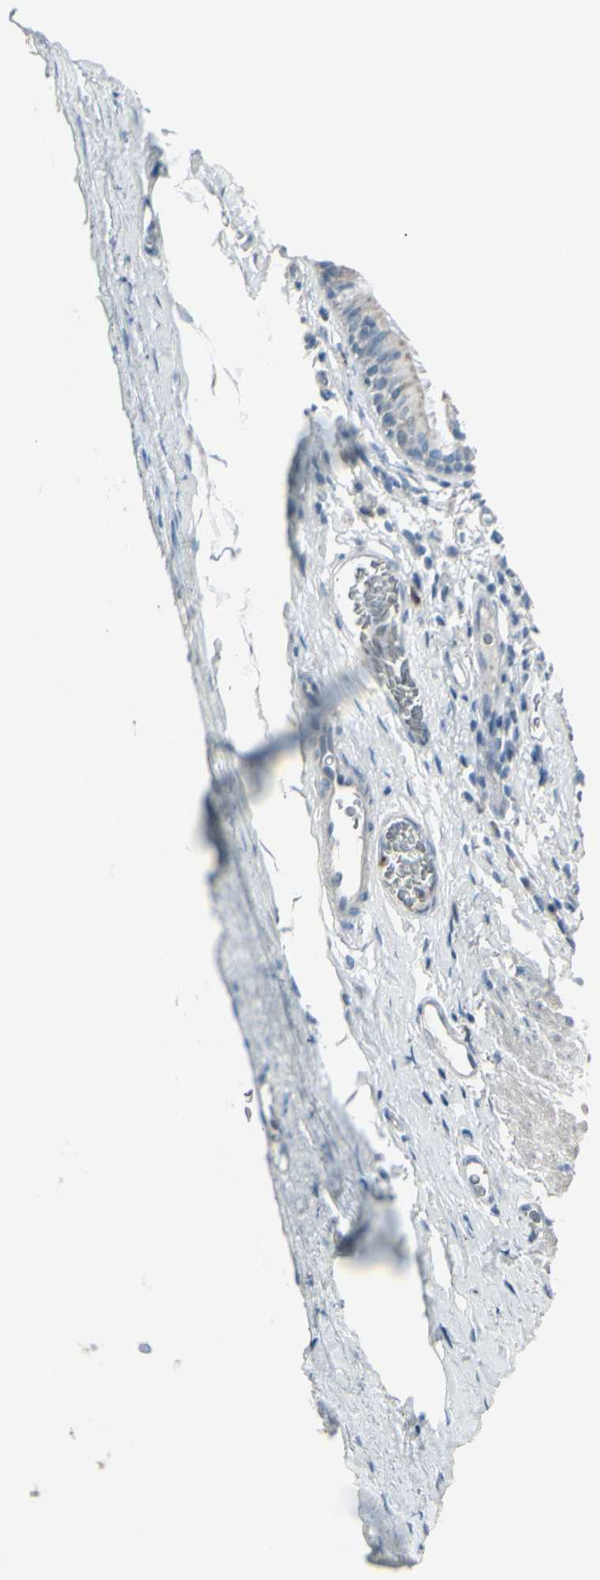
{"staining": {"intensity": "weak", "quantity": ">75%", "location": "cytoplasmic/membranous"}, "tissue": "bronchus", "cell_type": "Respiratory epithelial cells", "image_type": "normal", "snomed": [{"axis": "morphology", "description": "Normal tissue, NOS"}, {"axis": "morphology", "description": "Malignant melanoma, Metastatic site"}, {"axis": "topography", "description": "Bronchus"}, {"axis": "topography", "description": "Lung"}], "caption": "This is a photomicrograph of immunohistochemistry staining of benign bronchus, which shows weak staining in the cytoplasmic/membranous of respiratory epithelial cells.", "gene": "CD79B", "patient": {"sex": "male", "age": 64}}